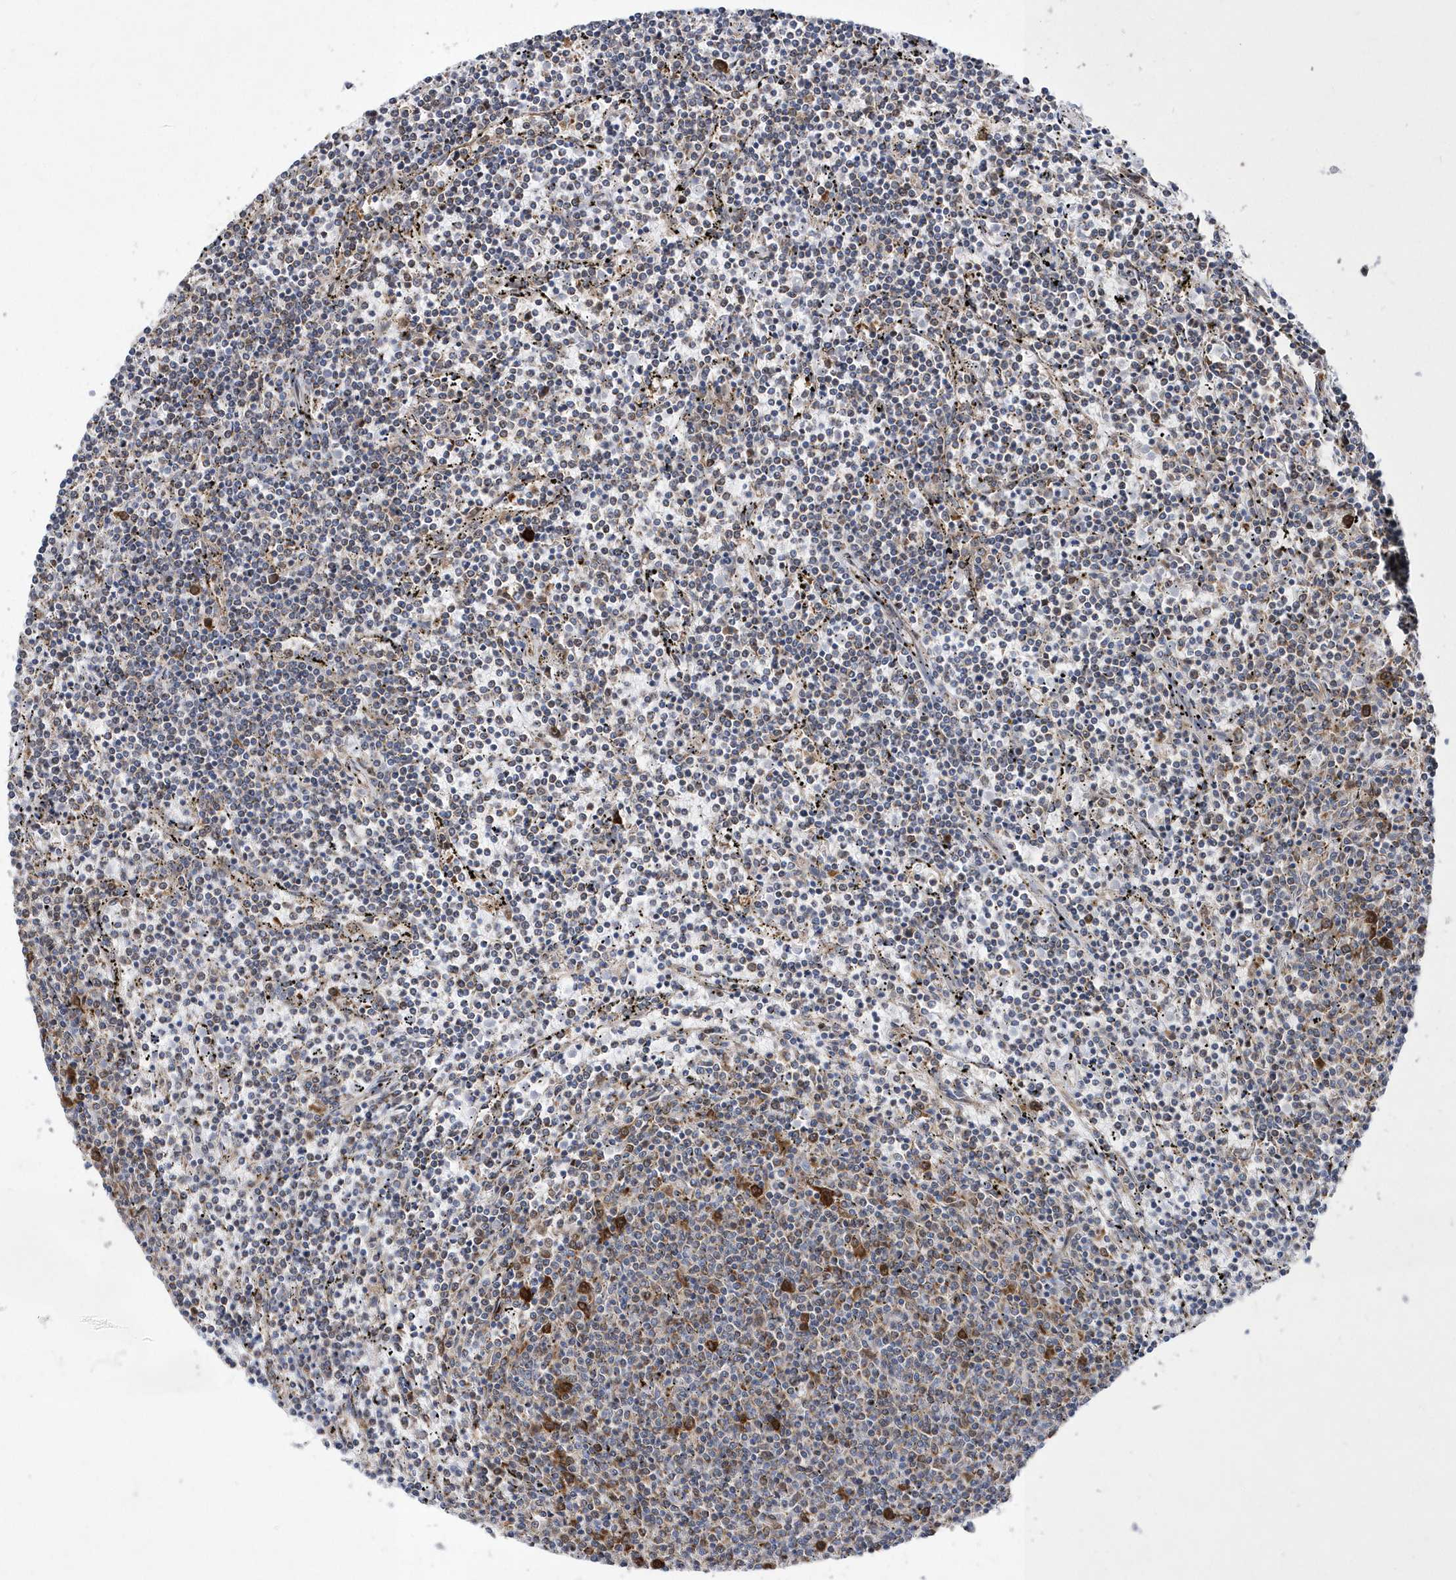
{"staining": {"intensity": "negative", "quantity": "none", "location": "none"}, "tissue": "lymphoma", "cell_type": "Tumor cells", "image_type": "cancer", "snomed": [{"axis": "morphology", "description": "Malignant lymphoma, non-Hodgkin's type, Low grade"}, {"axis": "topography", "description": "Spleen"}], "caption": "High magnification brightfield microscopy of lymphoma stained with DAB (3,3'-diaminobenzidine) (brown) and counterstained with hematoxylin (blue): tumor cells show no significant staining.", "gene": "JKAMP", "patient": {"sex": "female", "age": 50}}